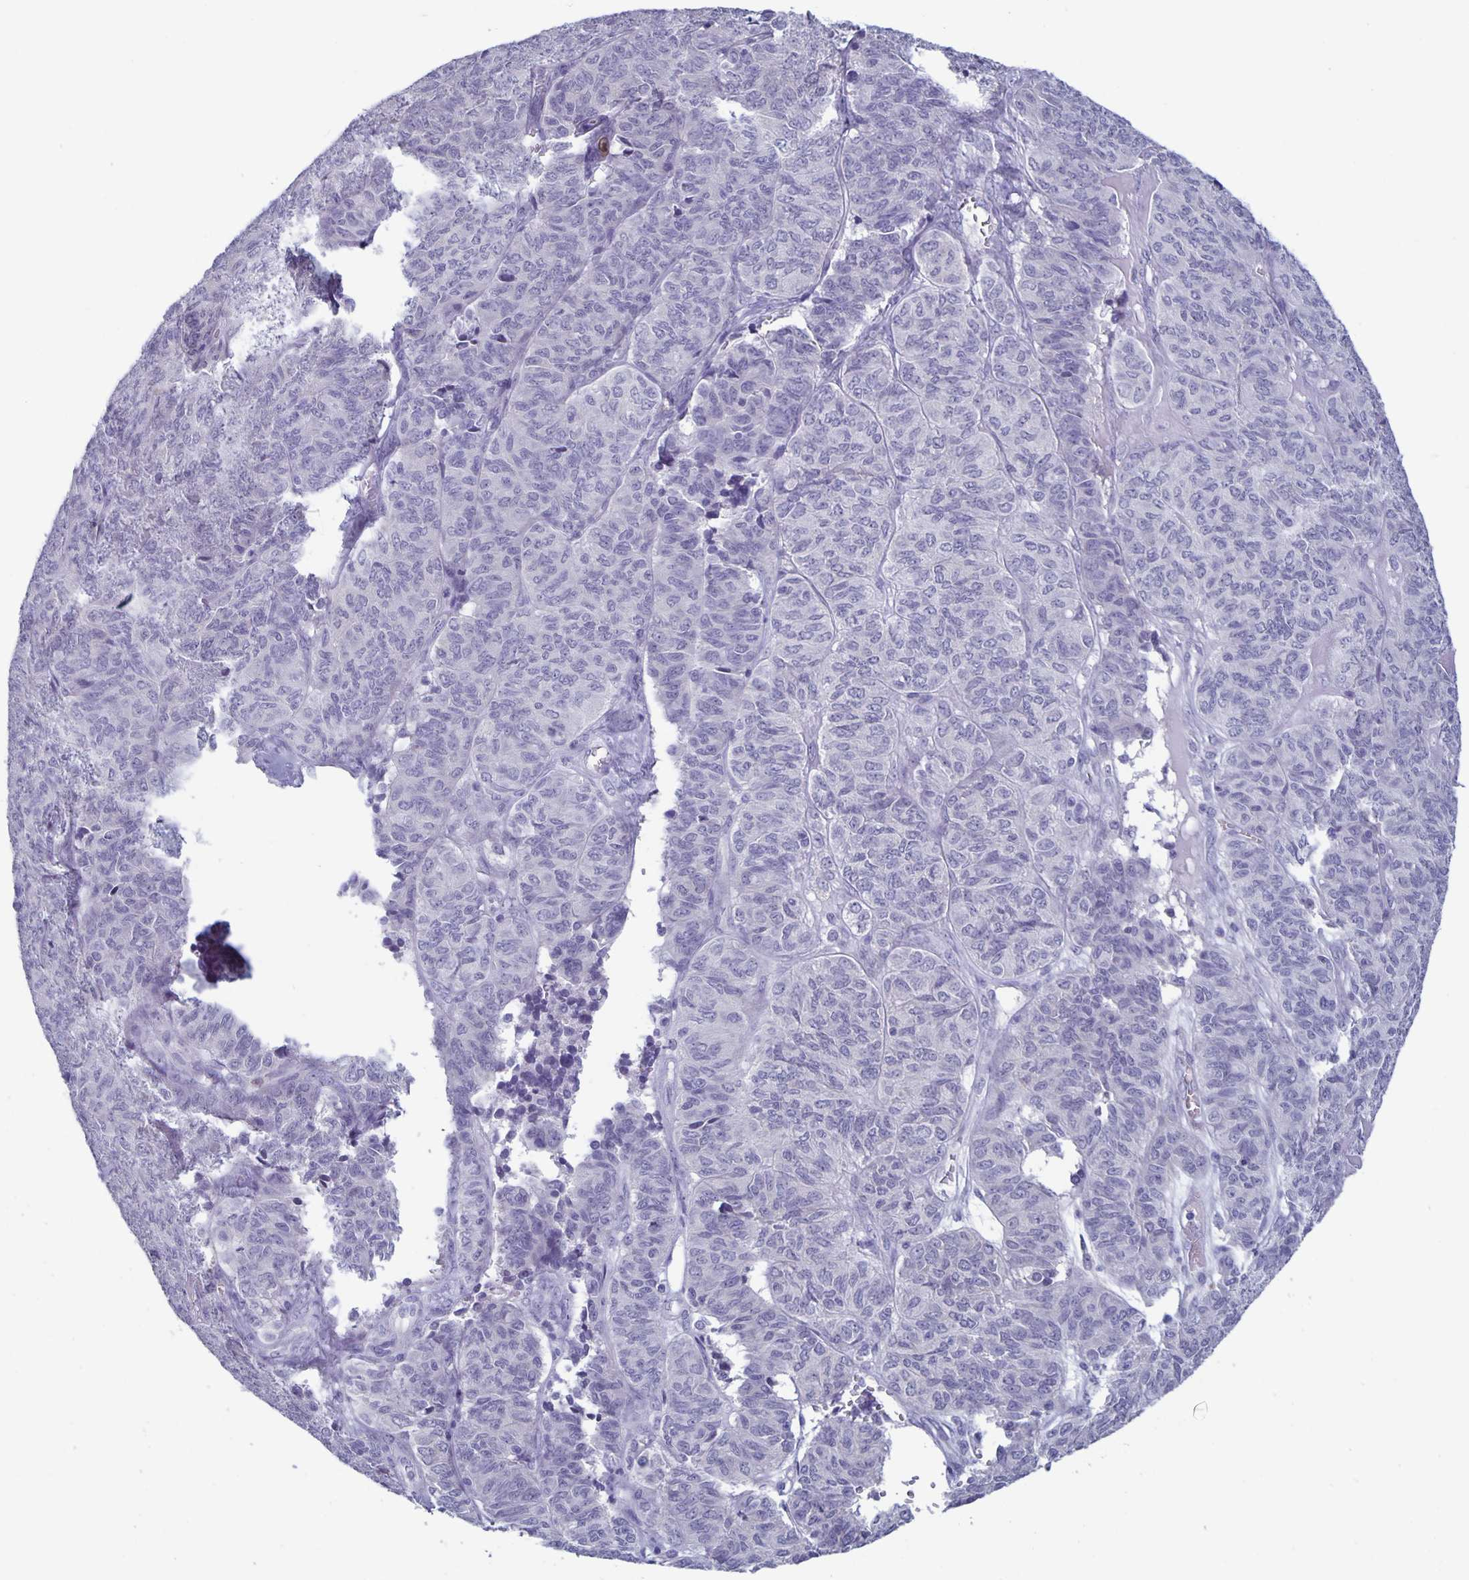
{"staining": {"intensity": "negative", "quantity": "none", "location": "none"}, "tissue": "ovarian cancer", "cell_type": "Tumor cells", "image_type": "cancer", "snomed": [{"axis": "morphology", "description": "Carcinoma, endometroid"}, {"axis": "topography", "description": "Ovary"}], "caption": "An IHC image of ovarian cancer is shown. There is no staining in tumor cells of ovarian cancer.", "gene": "PLCB3", "patient": {"sex": "female", "age": 80}}